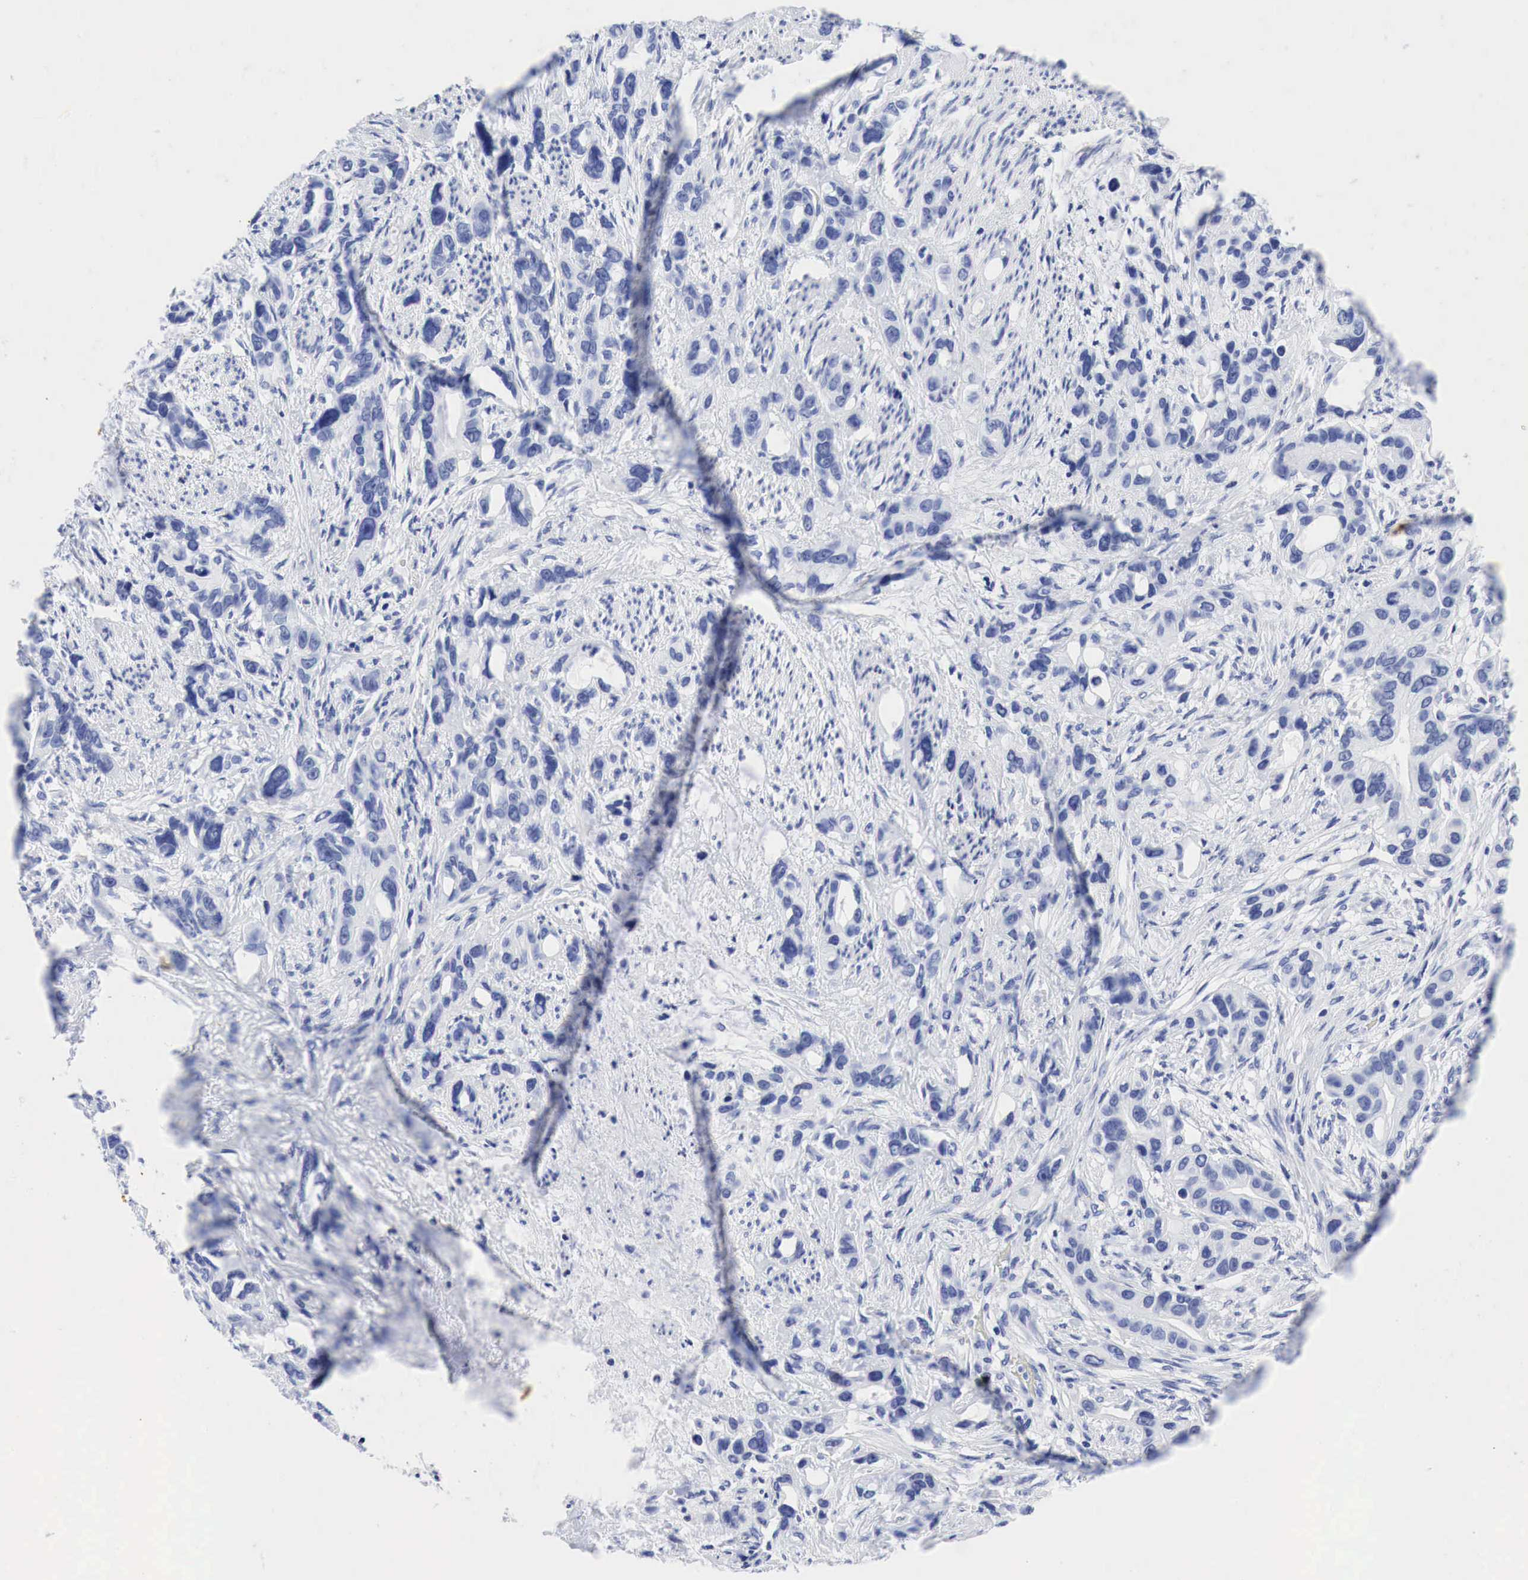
{"staining": {"intensity": "negative", "quantity": "none", "location": "none"}, "tissue": "stomach cancer", "cell_type": "Tumor cells", "image_type": "cancer", "snomed": [{"axis": "morphology", "description": "Adenocarcinoma, NOS"}, {"axis": "topography", "description": "Stomach, upper"}], "caption": "Immunohistochemistry (IHC) of stomach adenocarcinoma displays no positivity in tumor cells.", "gene": "INHA", "patient": {"sex": "male", "age": 47}}